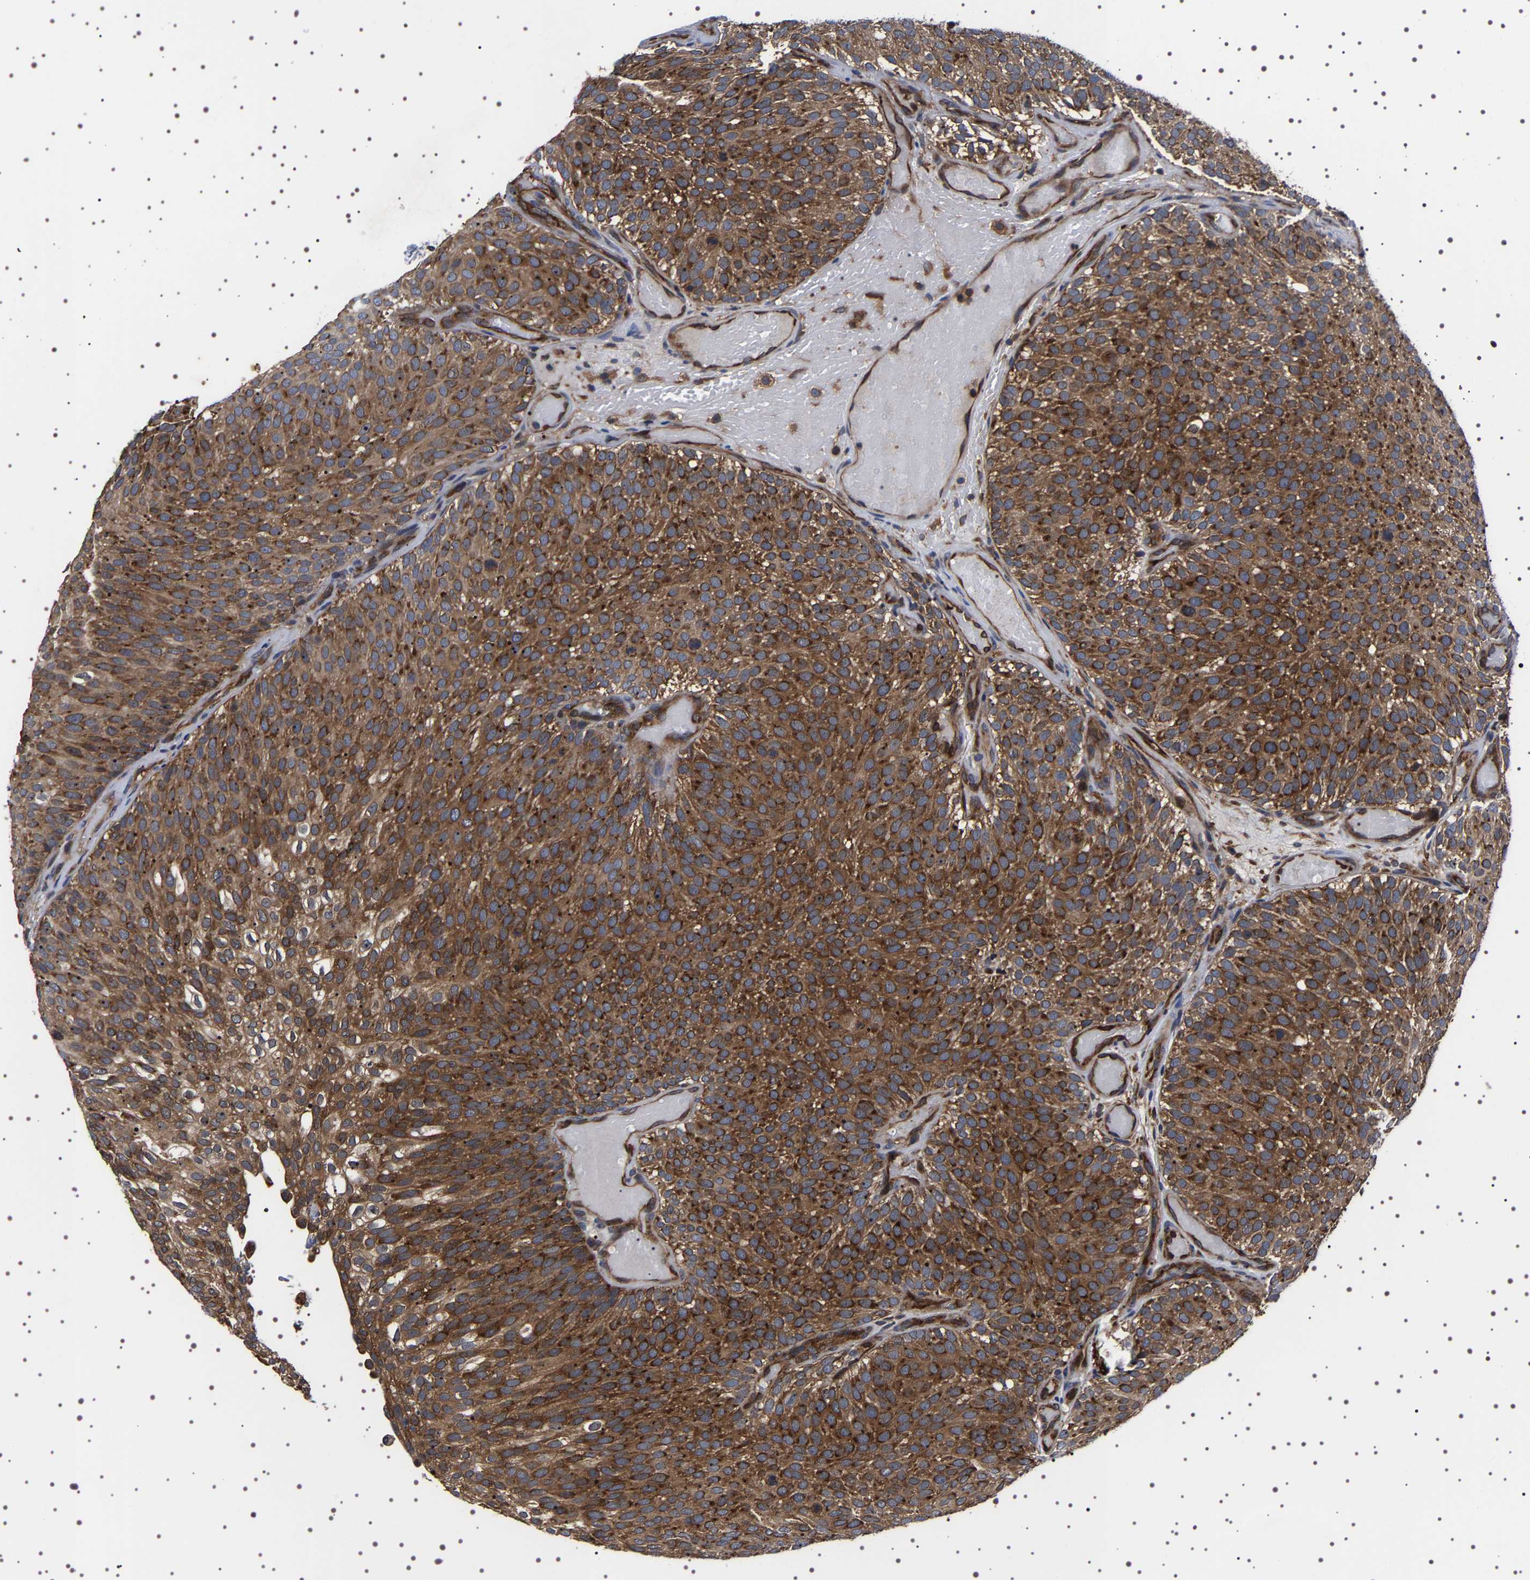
{"staining": {"intensity": "strong", "quantity": ">75%", "location": "cytoplasmic/membranous"}, "tissue": "urothelial cancer", "cell_type": "Tumor cells", "image_type": "cancer", "snomed": [{"axis": "morphology", "description": "Urothelial carcinoma, Low grade"}, {"axis": "topography", "description": "Urinary bladder"}], "caption": "Protein positivity by IHC shows strong cytoplasmic/membranous positivity in approximately >75% of tumor cells in urothelial cancer. (brown staining indicates protein expression, while blue staining denotes nuclei).", "gene": "DARS1", "patient": {"sex": "male", "age": 78}}